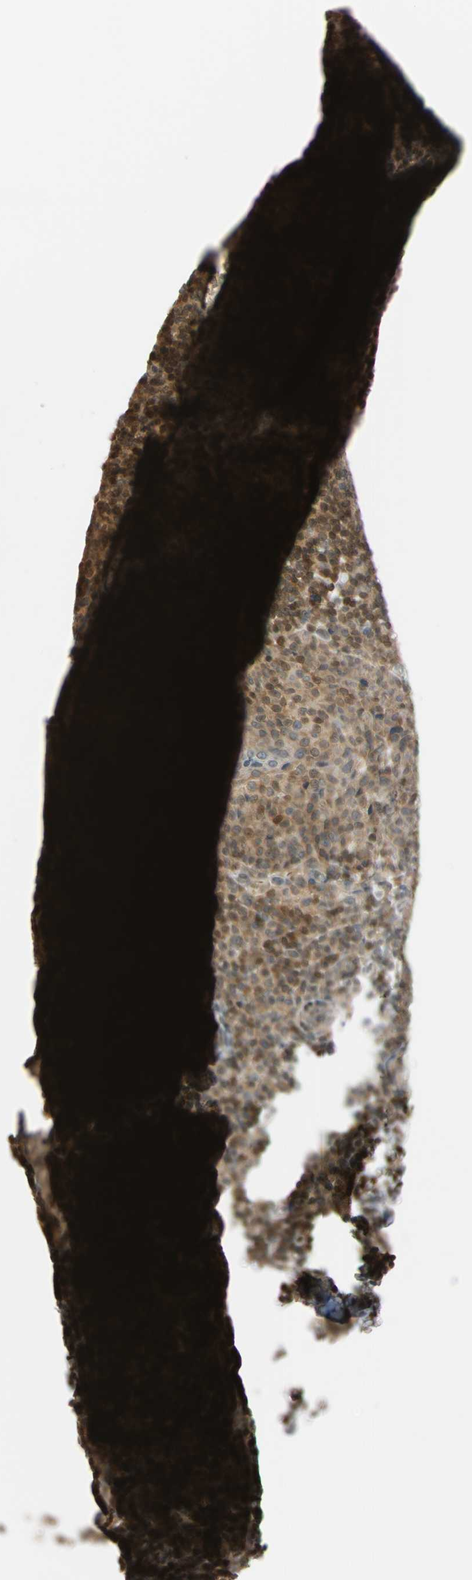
{"staining": {"intensity": "weak", "quantity": ">75%", "location": "cytoplasmic/membranous"}, "tissue": "tonsil", "cell_type": "Germinal center cells", "image_type": "normal", "snomed": [{"axis": "morphology", "description": "Normal tissue, NOS"}, {"axis": "topography", "description": "Tonsil"}], "caption": "The histopathology image demonstrates a brown stain indicating the presence of a protein in the cytoplasmic/membranous of germinal center cells in tonsil. (Stains: DAB (3,3'-diaminobenzidine) in brown, nuclei in blue, Microscopy: brightfield microscopy at high magnification).", "gene": "UBE2I", "patient": {"sex": "male", "age": 17}}